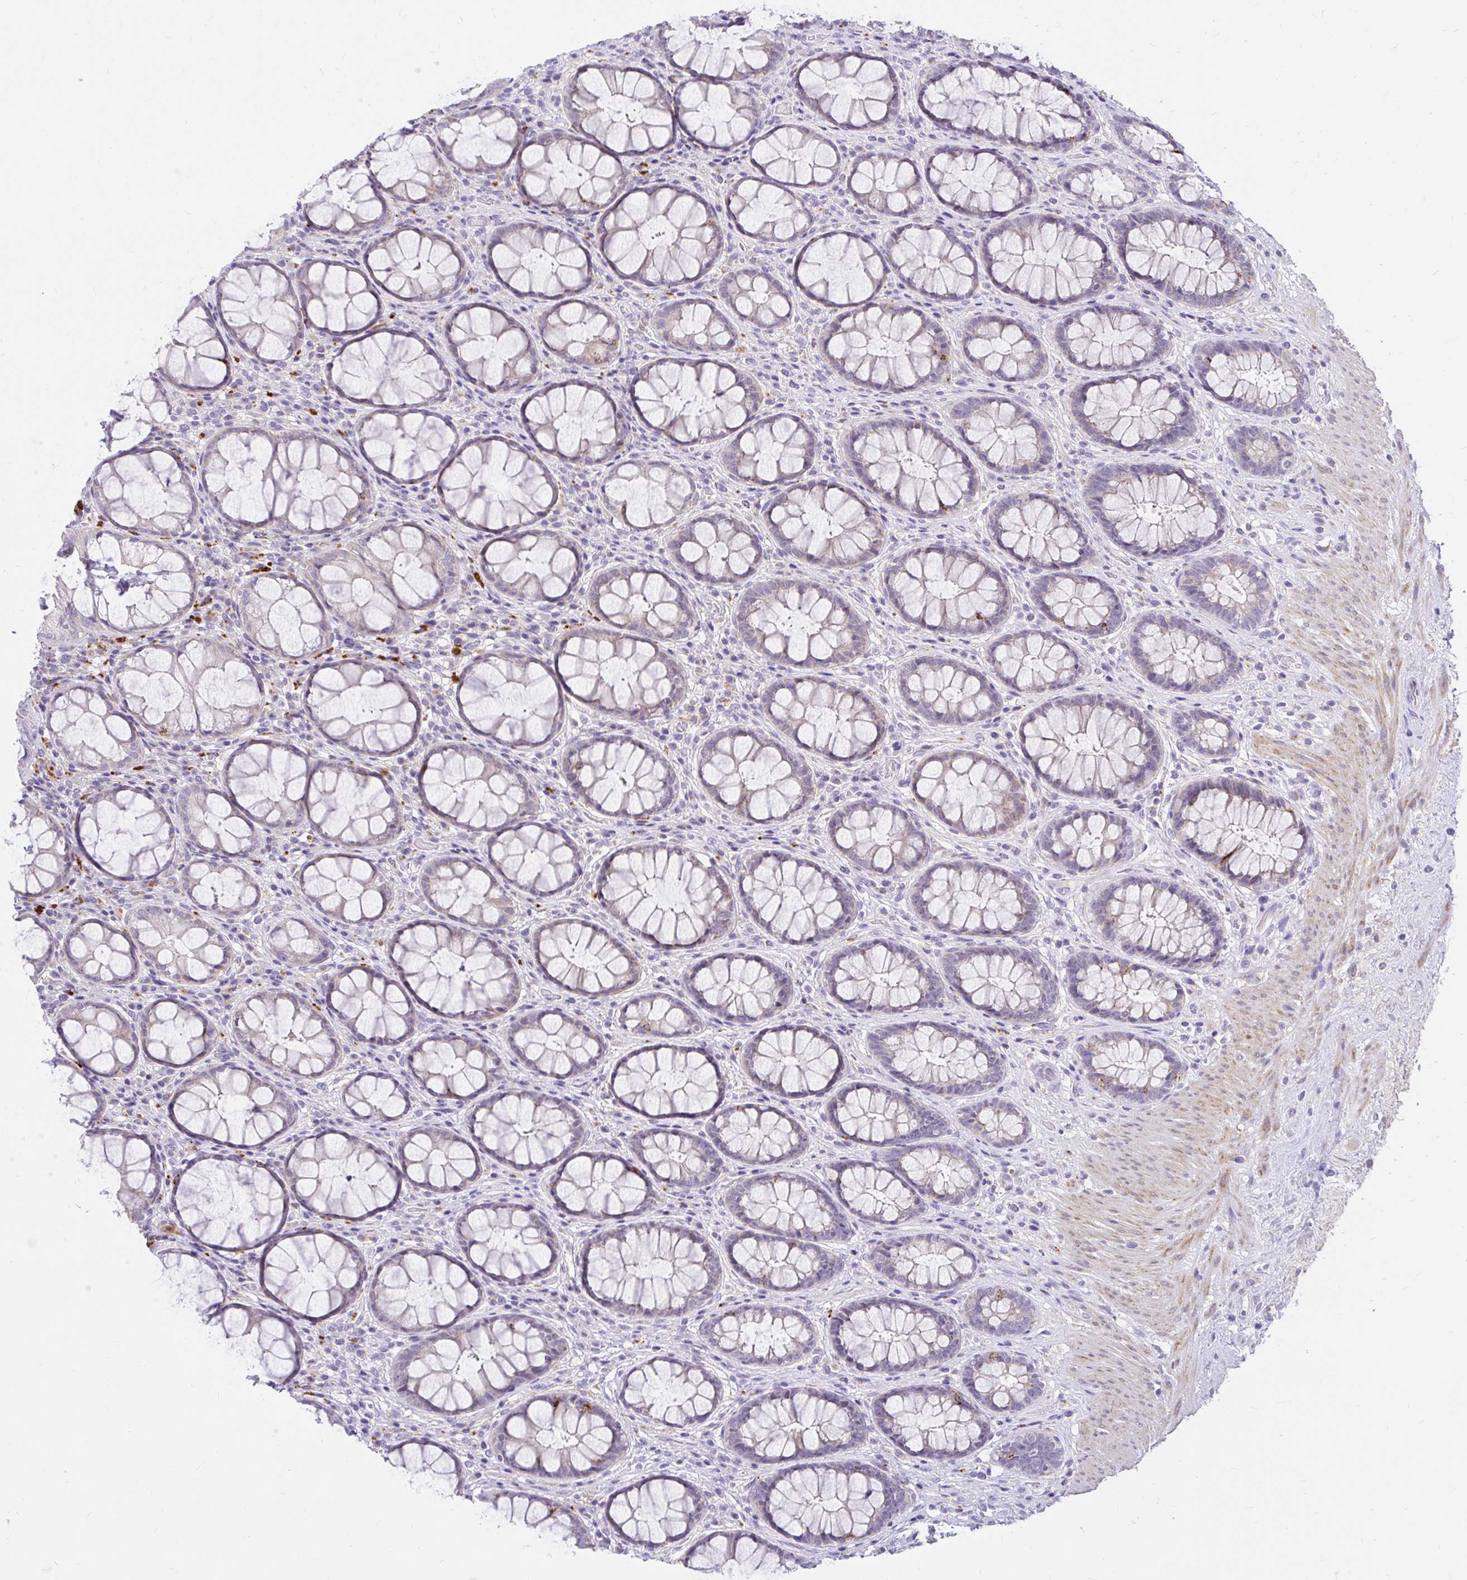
{"staining": {"intensity": "moderate", "quantity": "<25%", "location": "cytoplasmic/membranous"}, "tissue": "rectum", "cell_type": "Glandular cells", "image_type": "normal", "snomed": [{"axis": "morphology", "description": "Normal tissue, NOS"}, {"axis": "topography", "description": "Rectum"}], "caption": "An immunohistochemistry (IHC) photomicrograph of unremarkable tissue is shown. Protein staining in brown labels moderate cytoplasmic/membranous positivity in rectum within glandular cells. The staining was performed using DAB (3,3'-diaminobenzidine) to visualize the protein expression in brown, while the nuclei were stained in blue with hematoxylin (Magnification: 20x).", "gene": "PKN3", "patient": {"sex": "male", "age": 72}}